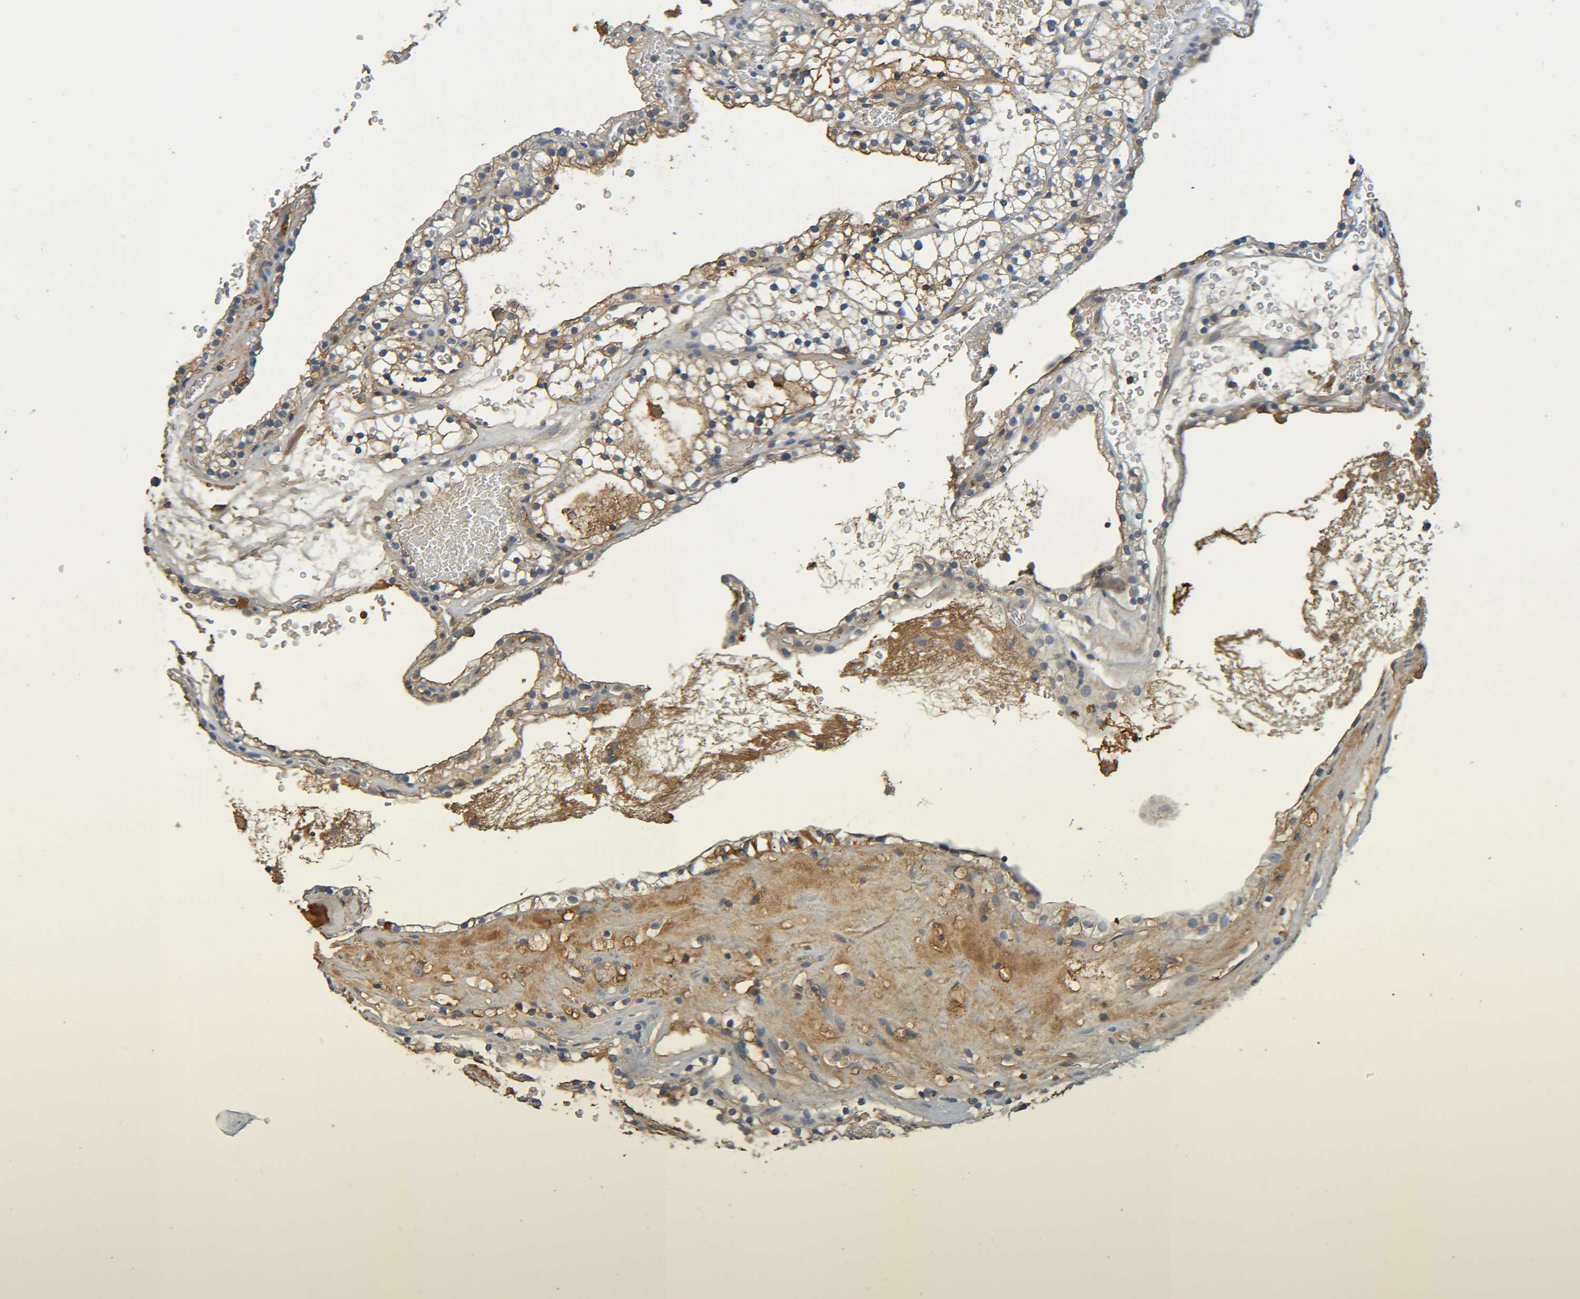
{"staining": {"intensity": "moderate", "quantity": ">75%", "location": "cytoplasmic/membranous"}, "tissue": "renal cancer", "cell_type": "Tumor cells", "image_type": "cancer", "snomed": [{"axis": "morphology", "description": "Adenocarcinoma, NOS"}, {"axis": "topography", "description": "Kidney"}], "caption": "Renal cancer tissue reveals moderate cytoplasmic/membranous expression in about >75% of tumor cells, visualized by immunohistochemistry. (DAB (3,3'-diaminobenzidine) = brown stain, brightfield microscopy at high magnification).", "gene": "C1QA", "patient": {"sex": "female", "age": 41}}